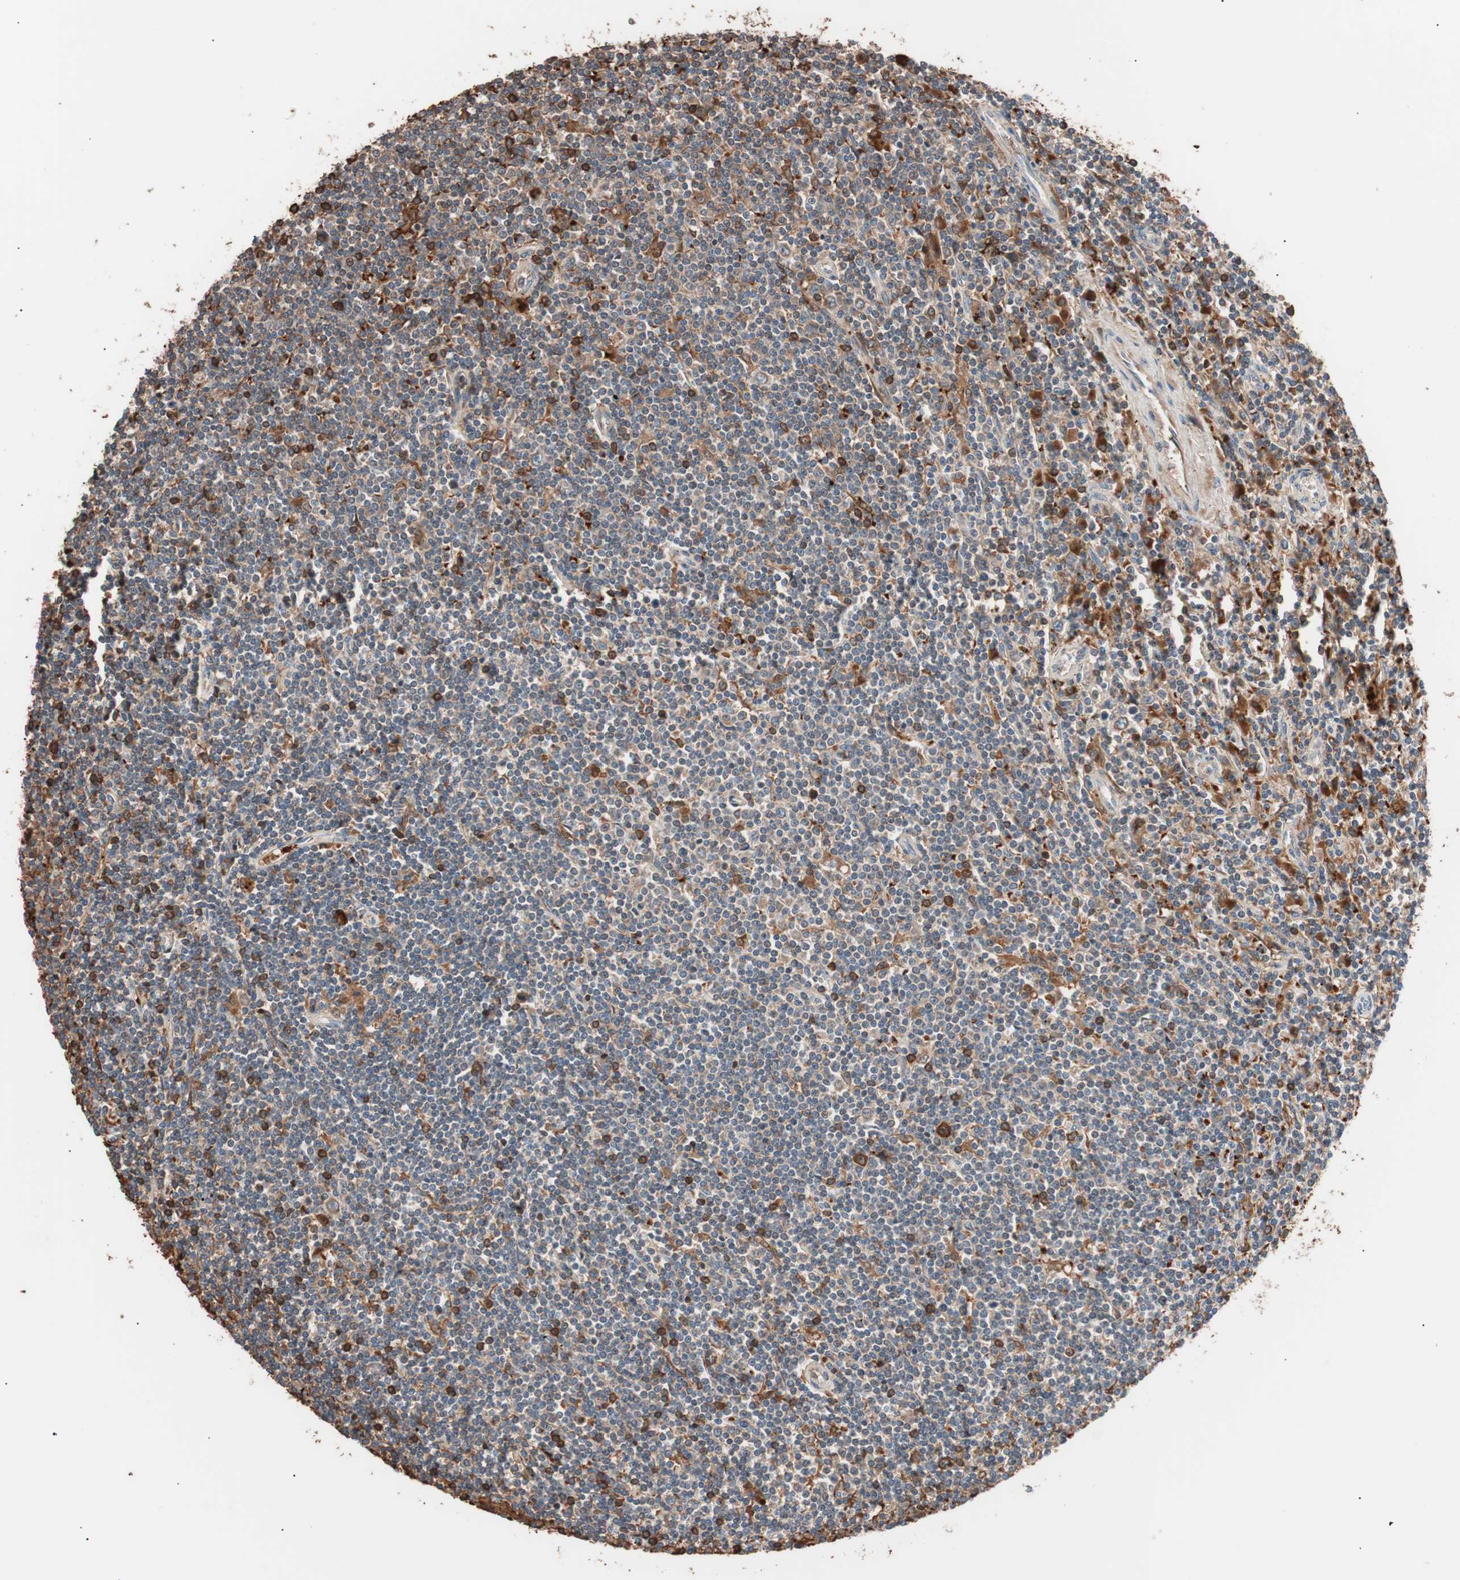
{"staining": {"intensity": "strong", "quantity": "25%-75%", "location": "cytoplasmic/membranous"}, "tissue": "lymphoma", "cell_type": "Tumor cells", "image_type": "cancer", "snomed": [{"axis": "morphology", "description": "Malignant lymphoma, non-Hodgkin's type, Low grade"}, {"axis": "topography", "description": "Spleen"}], "caption": "Immunohistochemistry (IHC) staining of lymphoma, which reveals high levels of strong cytoplasmic/membranous expression in about 25%-75% of tumor cells indicating strong cytoplasmic/membranous protein expression. The staining was performed using DAB (brown) for protein detection and nuclei were counterstained in hematoxylin (blue).", "gene": "GLYCTK", "patient": {"sex": "male", "age": 76}}